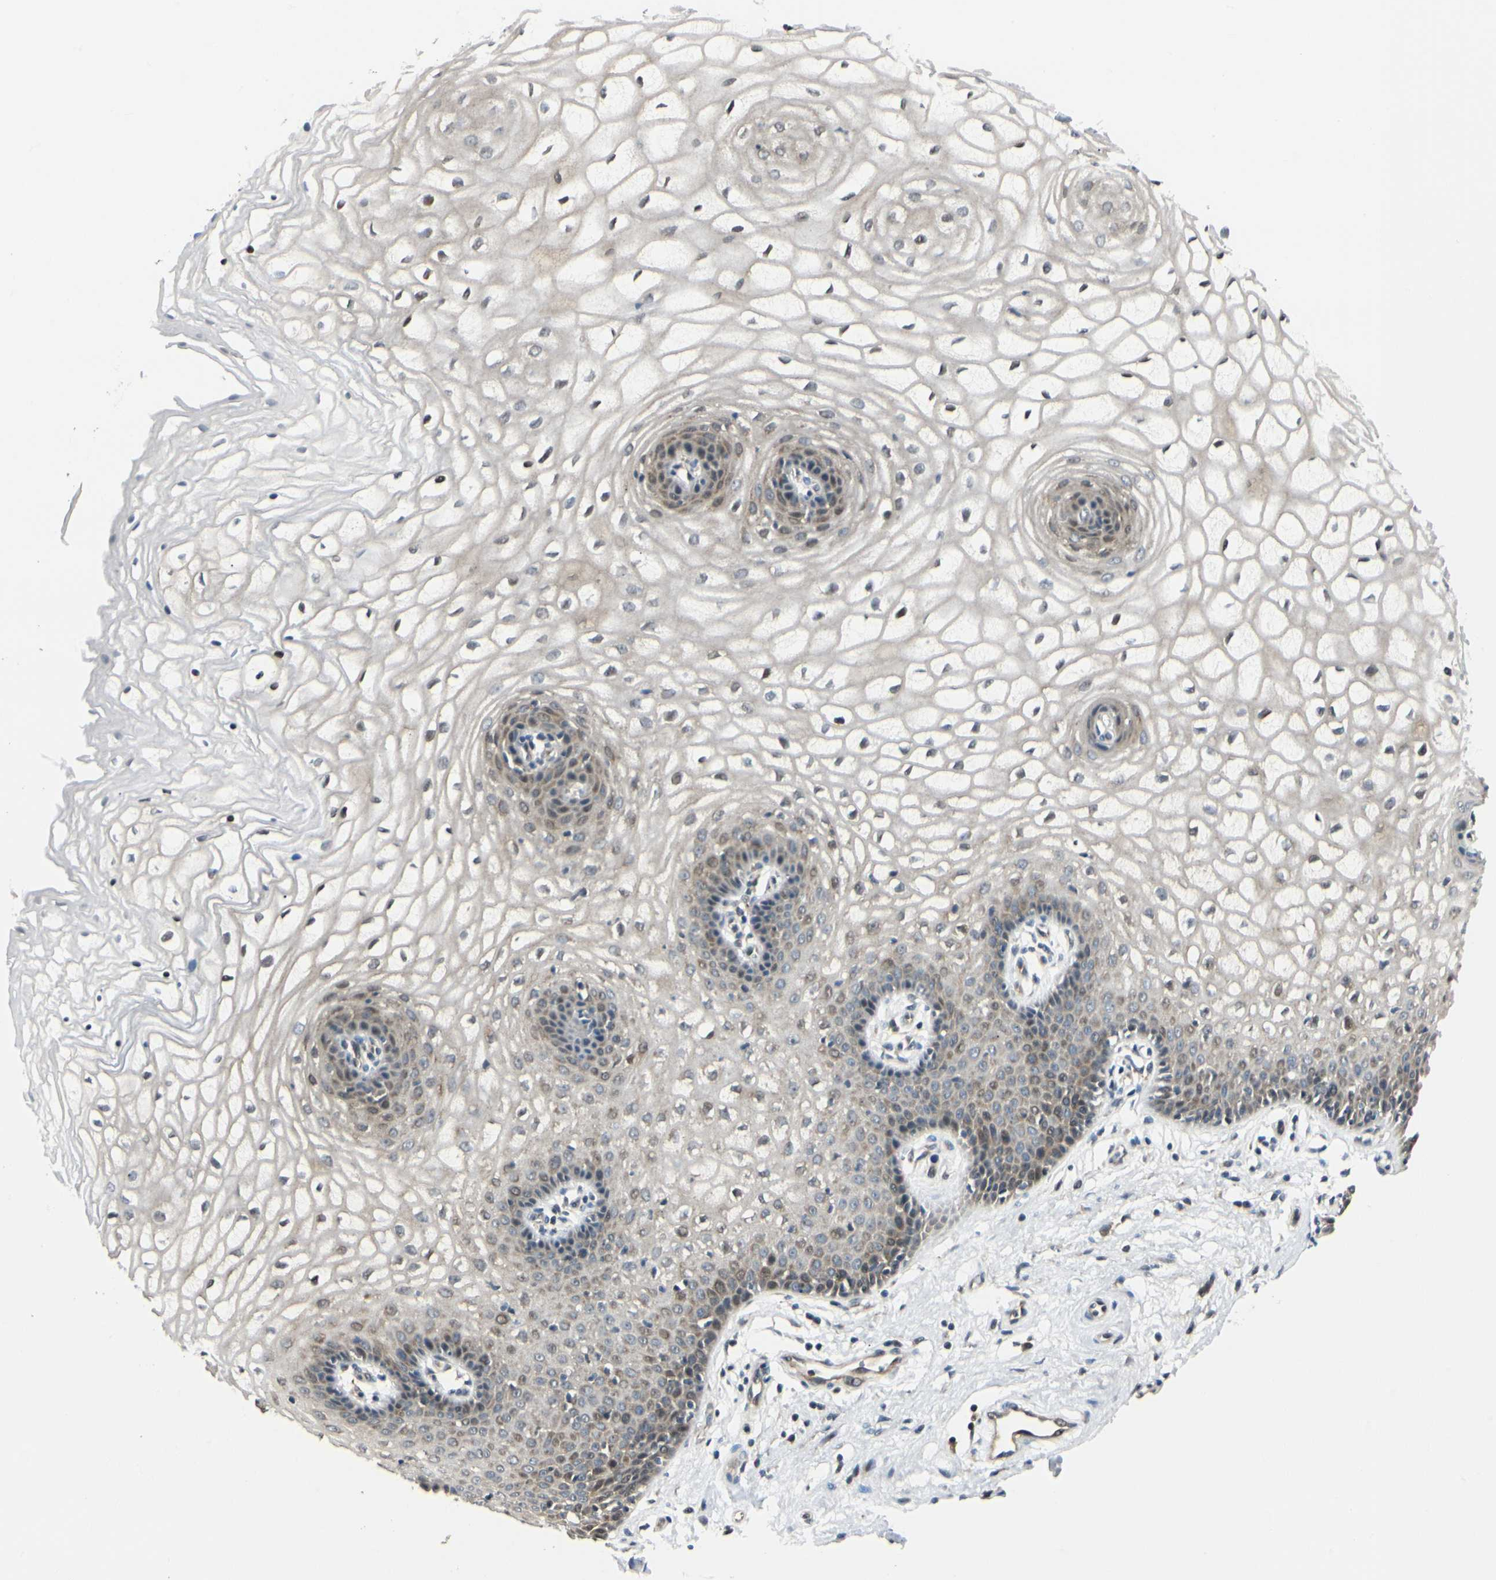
{"staining": {"intensity": "weak", "quantity": ">75%", "location": "cytoplasmic/membranous"}, "tissue": "vagina", "cell_type": "Squamous epithelial cells", "image_type": "normal", "snomed": [{"axis": "morphology", "description": "Normal tissue, NOS"}, {"axis": "topography", "description": "Vagina"}], "caption": "About >75% of squamous epithelial cells in normal human vagina reveal weak cytoplasmic/membranous protein expression as visualized by brown immunohistochemical staining.", "gene": "P4HA3", "patient": {"sex": "female", "age": 34}}